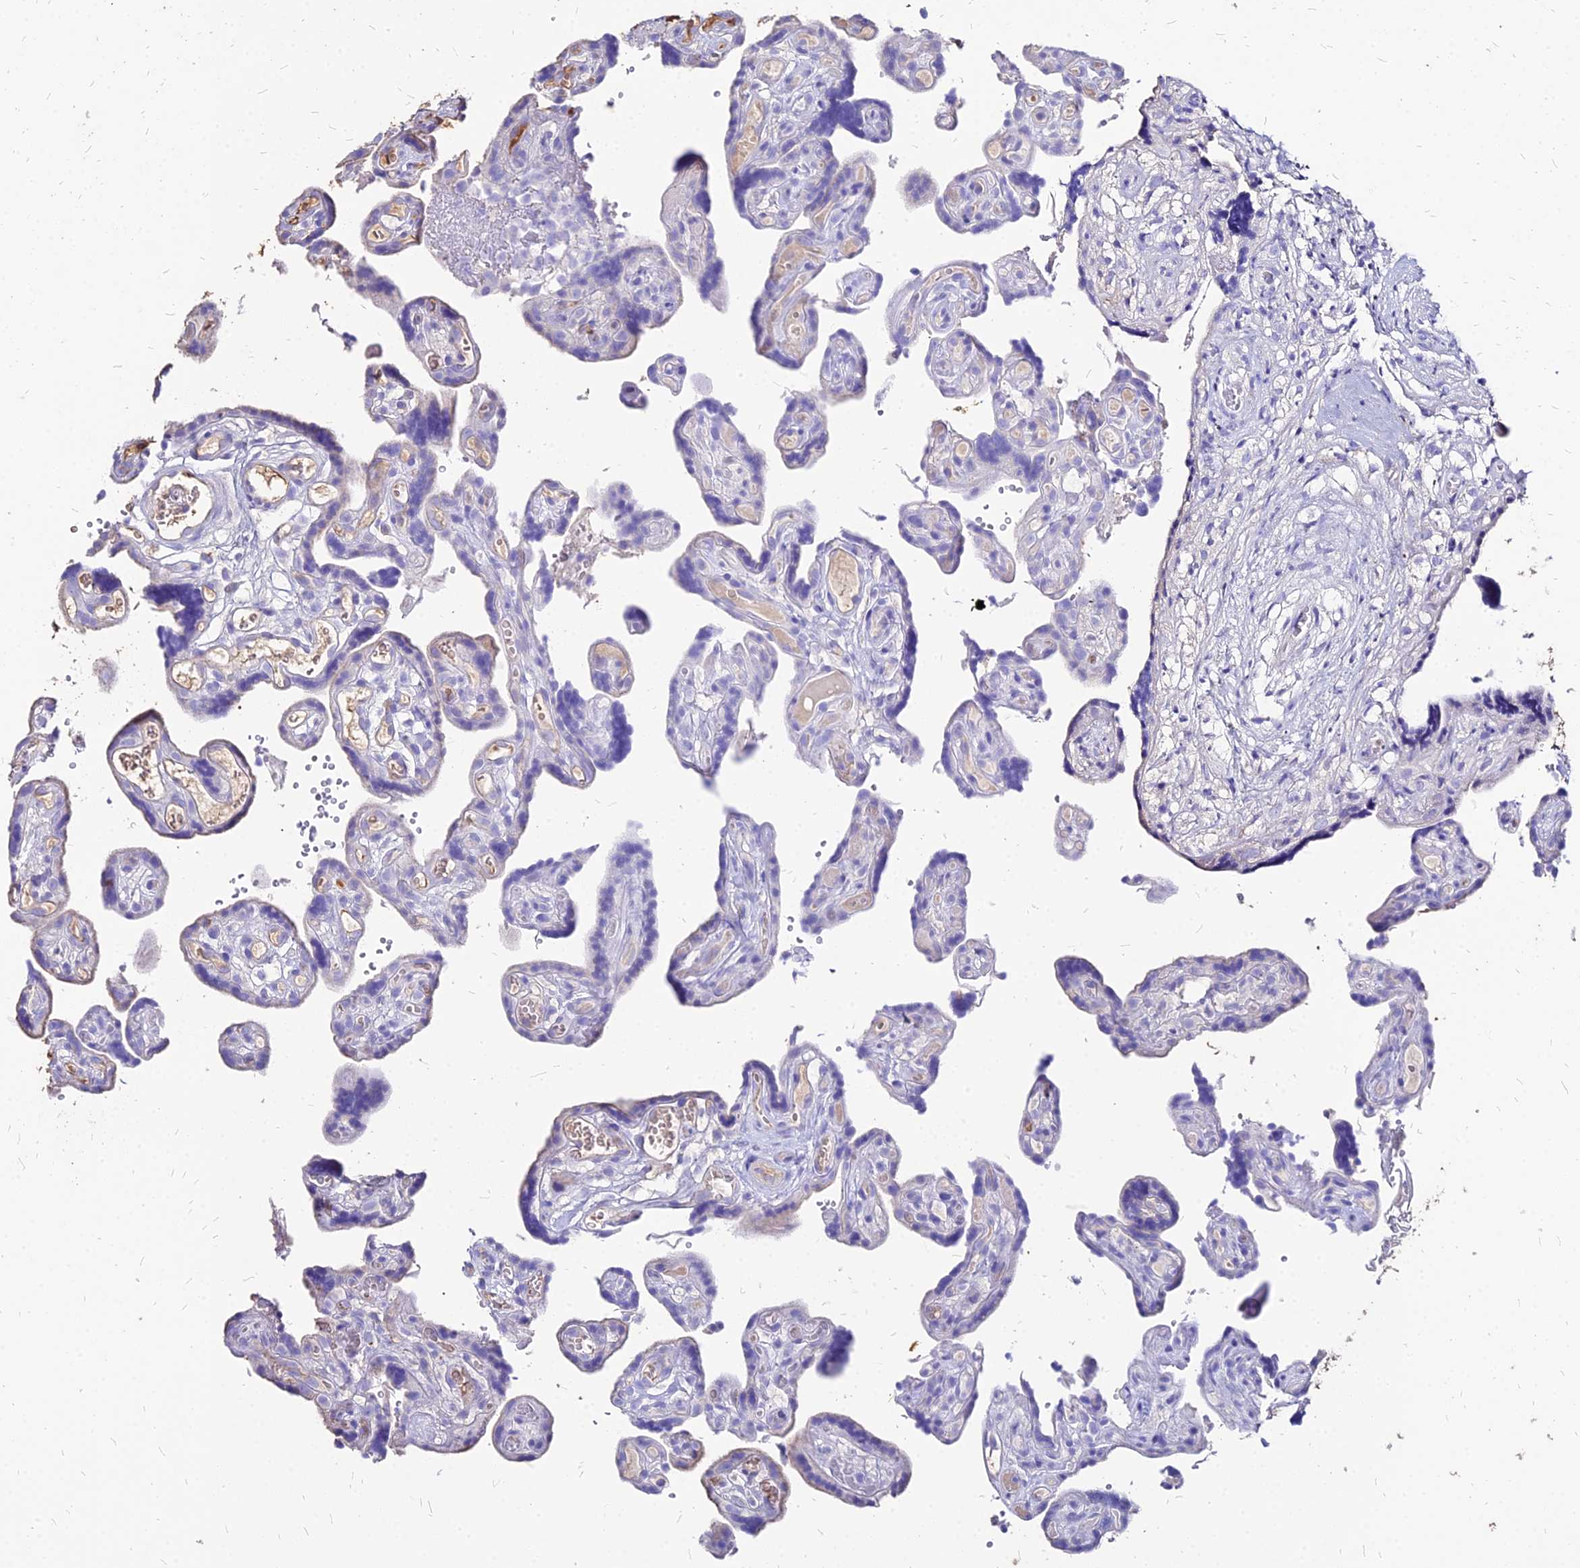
{"staining": {"intensity": "negative", "quantity": "none", "location": "none"}, "tissue": "placenta", "cell_type": "Decidual cells", "image_type": "normal", "snomed": [{"axis": "morphology", "description": "Normal tissue, NOS"}, {"axis": "topography", "description": "Placenta"}], "caption": "Placenta was stained to show a protein in brown. There is no significant staining in decidual cells. (Stains: DAB (3,3'-diaminobenzidine) immunohistochemistry with hematoxylin counter stain, Microscopy: brightfield microscopy at high magnification).", "gene": "NME5", "patient": {"sex": "female", "age": 30}}